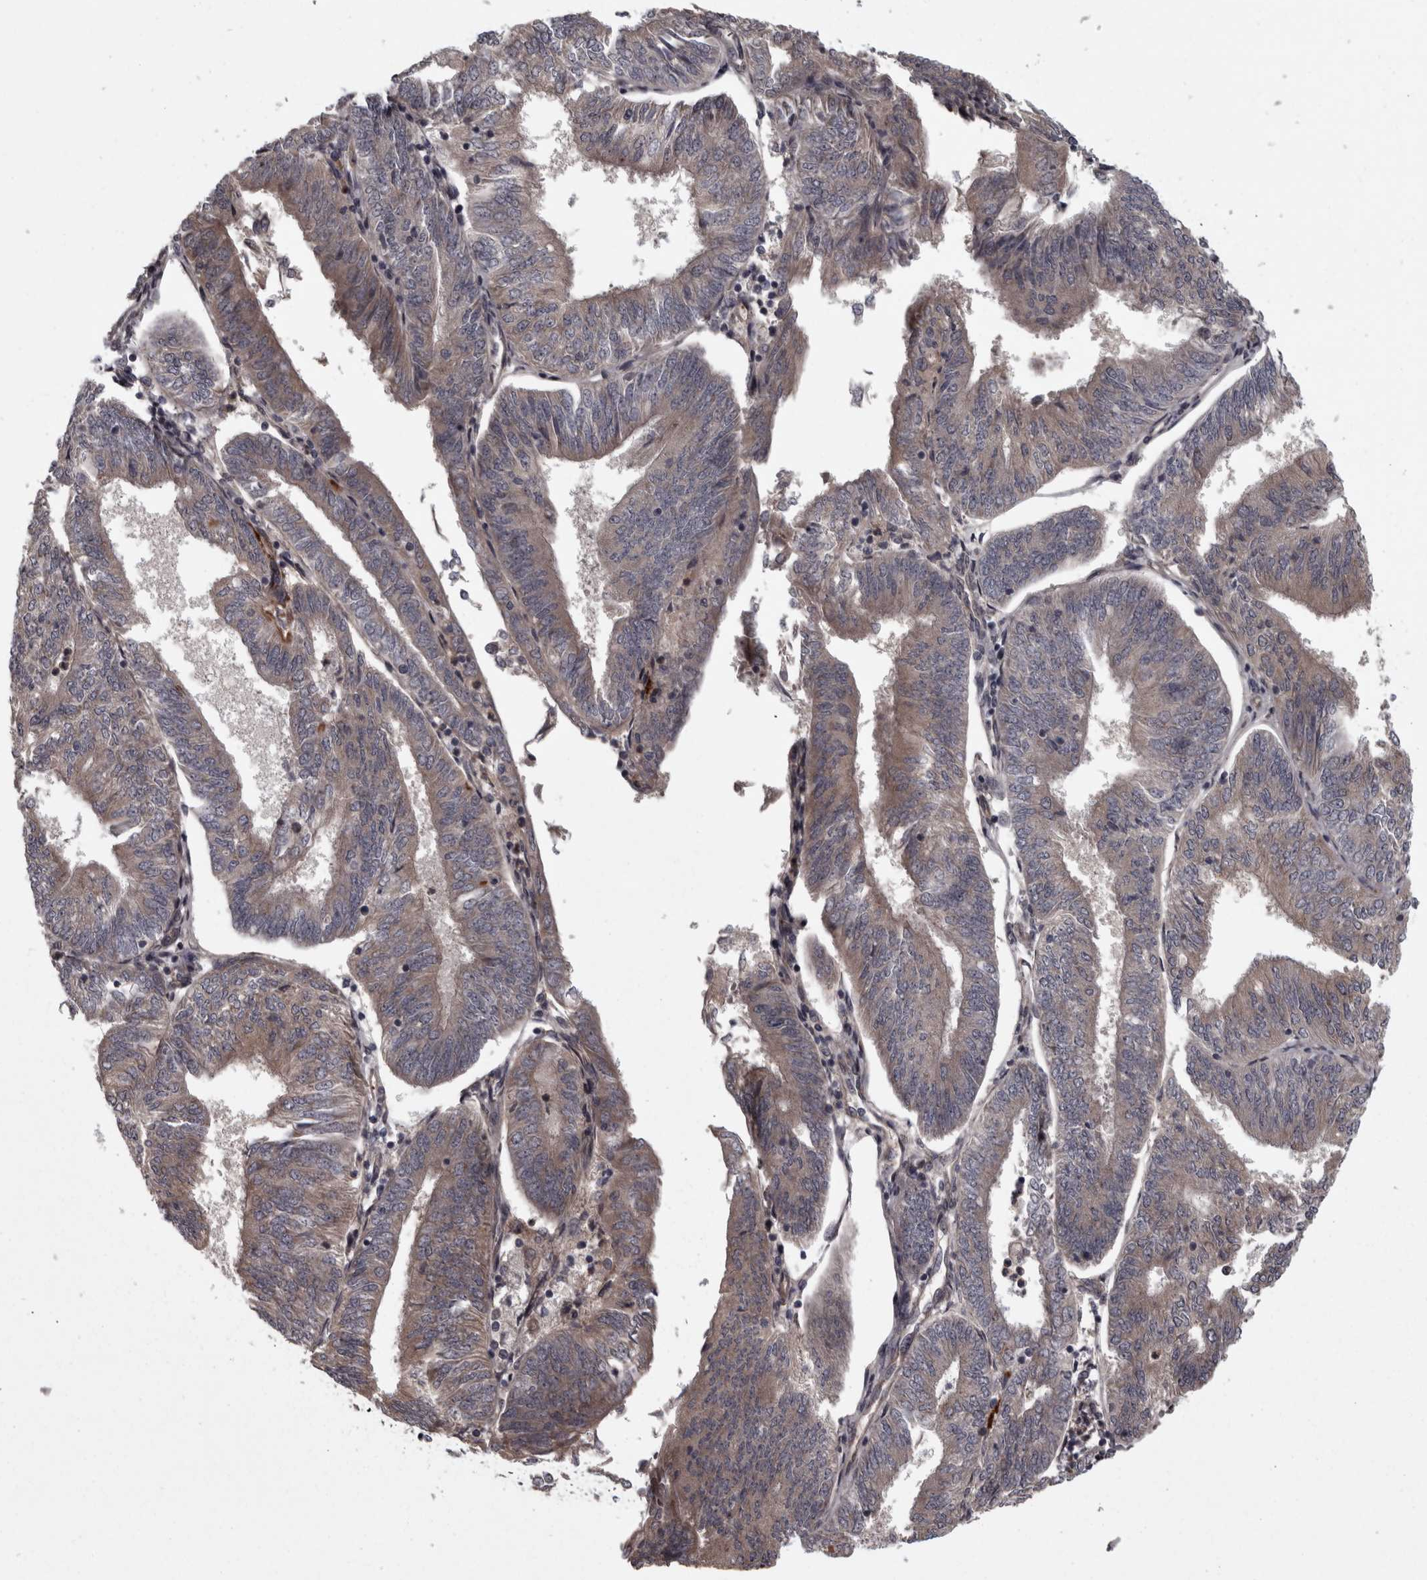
{"staining": {"intensity": "weak", "quantity": ">75%", "location": "cytoplasmic/membranous"}, "tissue": "endometrial cancer", "cell_type": "Tumor cells", "image_type": "cancer", "snomed": [{"axis": "morphology", "description": "Adenocarcinoma, NOS"}, {"axis": "topography", "description": "Endometrium"}], "caption": "Endometrial cancer (adenocarcinoma) stained with a brown dye shows weak cytoplasmic/membranous positive positivity in about >75% of tumor cells.", "gene": "RSU1", "patient": {"sex": "female", "age": 58}}